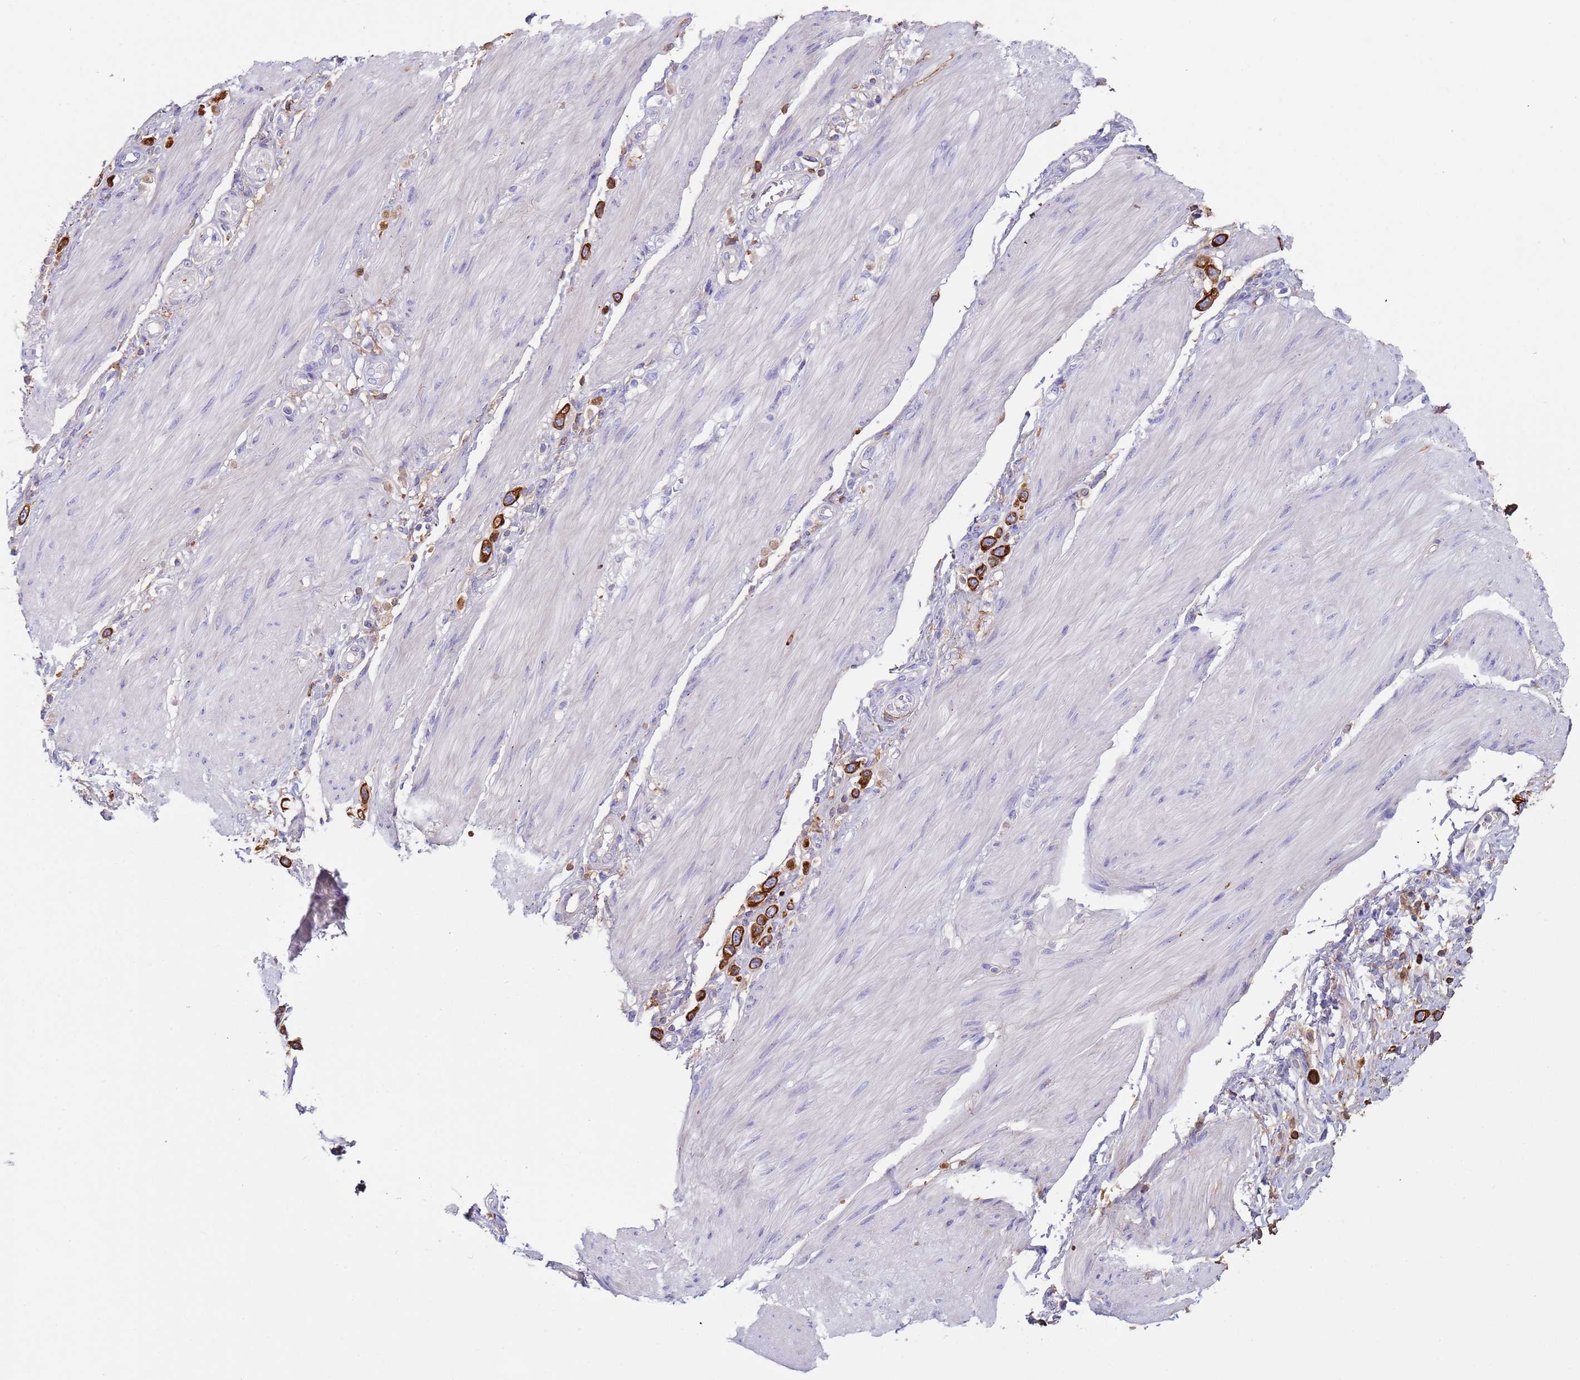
{"staining": {"intensity": "strong", "quantity": ">75%", "location": "cytoplasmic/membranous"}, "tissue": "stomach cancer", "cell_type": "Tumor cells", "image_type": "cancer", "snomed": [{"axis": "morphology", "description": "Adenocarcinoma, NOS"}, {"axis": "topography", "description": "Stomach"}], "caption": "The immunohistochemical stain labels strong cytoplasmic/membranous staining in tumor cells of stomach cancer tissue. The staining is performed using DAB (3,3'-diaminobenzidine) brown chromogen to label protein expression. The nuclei are counter-stained blue using hematoxylin.", "gene": "CYSLTR2", "patient": {"sex": "female", "age": 65}}